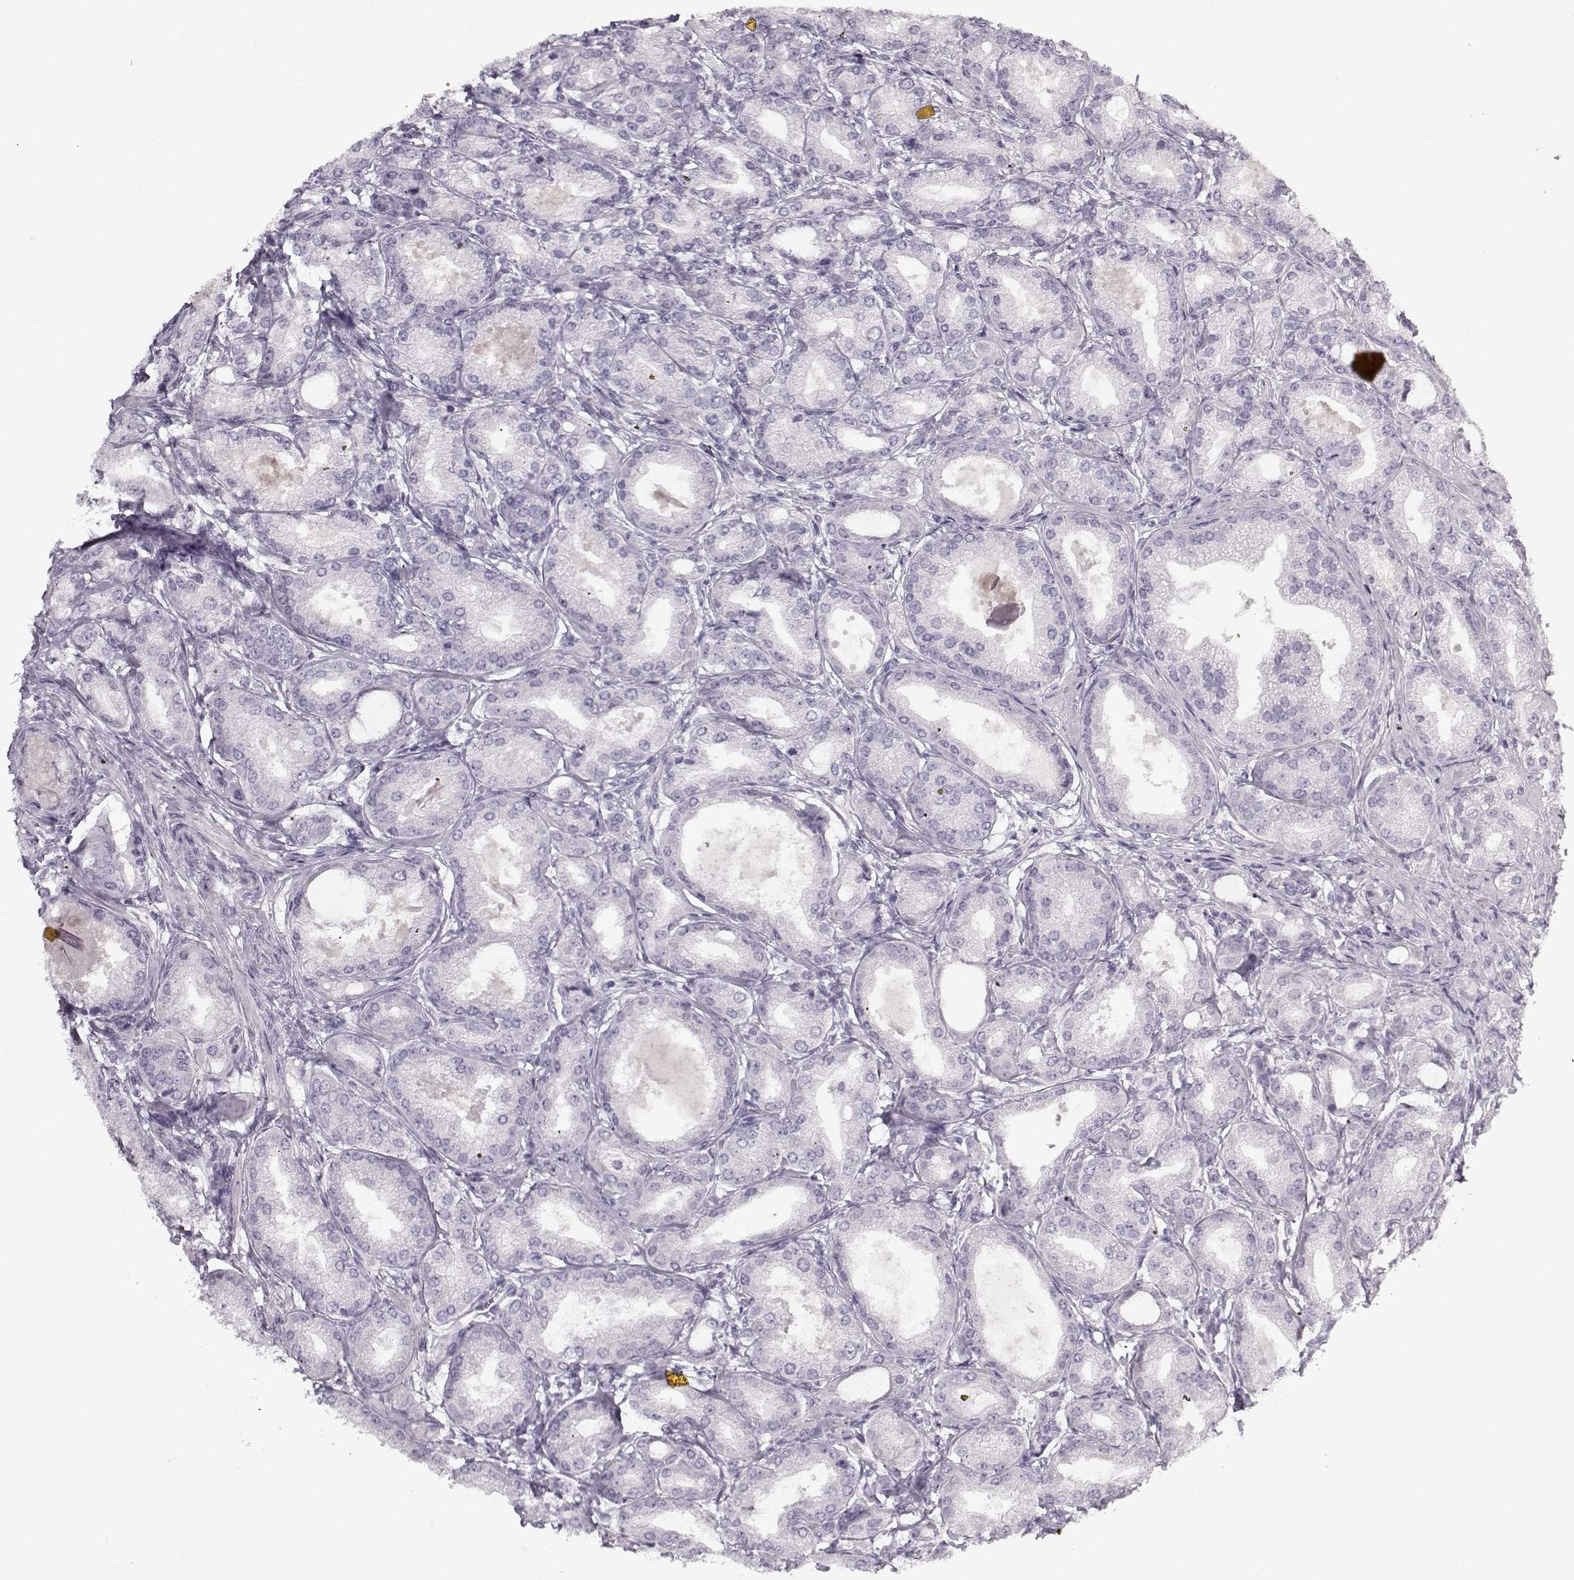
{"staining": {"intensity": "negative", "quantity": "none", "location": "none"}, "tissue": "prostate cancer", "cell_type": "Tumor cells", "image_type": "cancer", "snomed": [{"axis": "morphology", "description": "Adenocarcinoma, NOS"}, {"axis": "topography", "description": "Prostate and seminal vesicle, NOS"}, {"axis": "topography", "description": "Prostate"}], "caption": "Immunohistochemical staining of human prostate cancer shows no significant positivity in tumor cells. (Stains: DAB (3,3'-diaminobenzidine) immunohistochemistry (IHC) with hematoxylin counter stain, Microscopy: brightfield microscopy at high magnification).", "gene": "PNMT", "patient": {"sex": "male", "age": 77}}